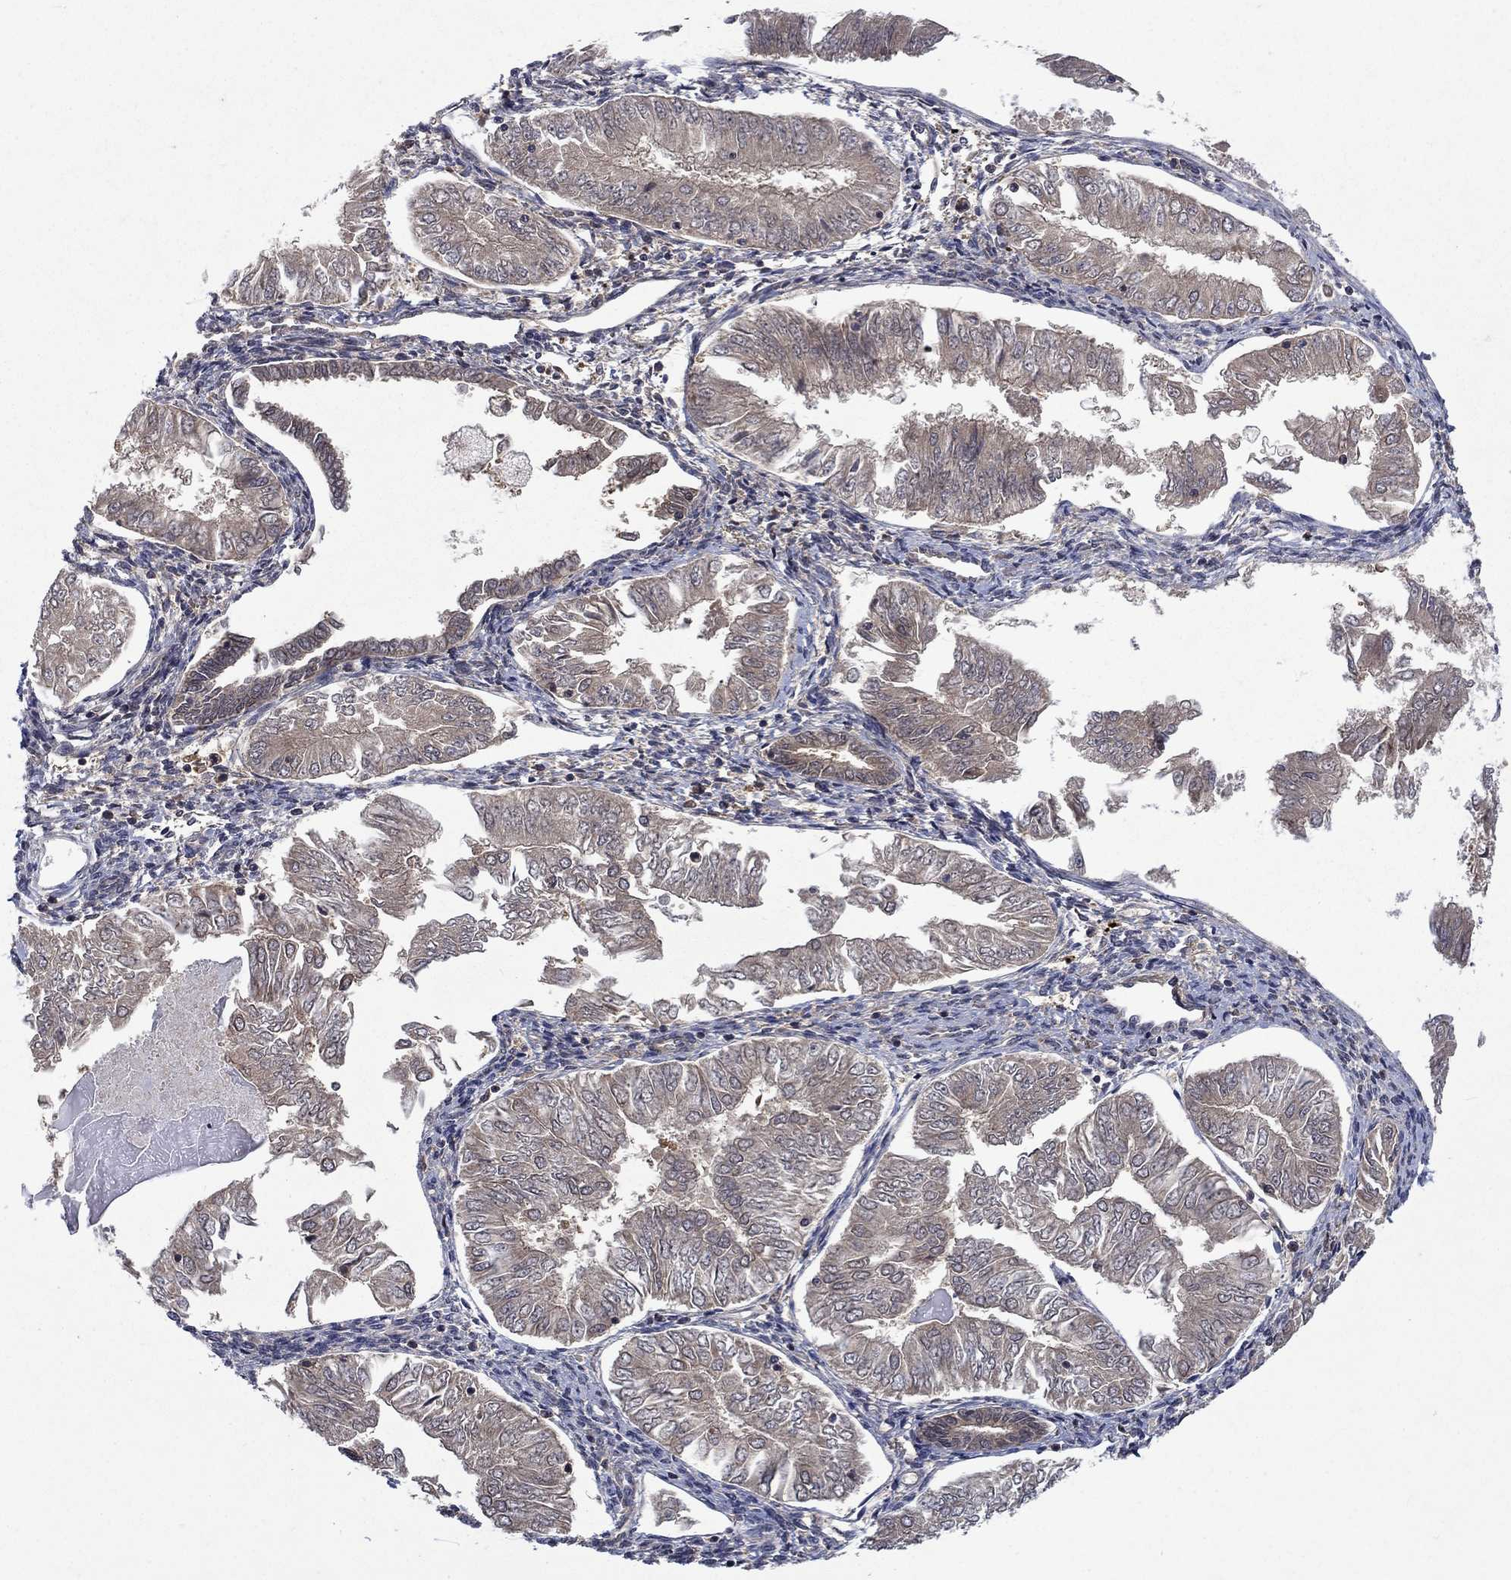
{"staining": {"intensity": "weak", "quantity": ">75%", "location": "cytoplasmic/membranous"}, "tissue": "endometrial cancer", "cell_type": "Tumor cells", "image_type": "cancer", "snomed": [{"axis": "morphology", "description": "Adenocarcinoma, NOS"}, {"axis": "topography", "description": "Endometrium"}], "caption": "Endometrial adenocarcinoma stained with DAB (3,3'-diaminobenzidine) immunohistochemistry shows low levels of weak cytoplasmic/membranous staining in approximately >75% of tumor cells. (brown staining indicates protein expression, while blue staining denotes nuclei).", "gene": "IAH1", "patient": {"sex": "female", "age": 53}}